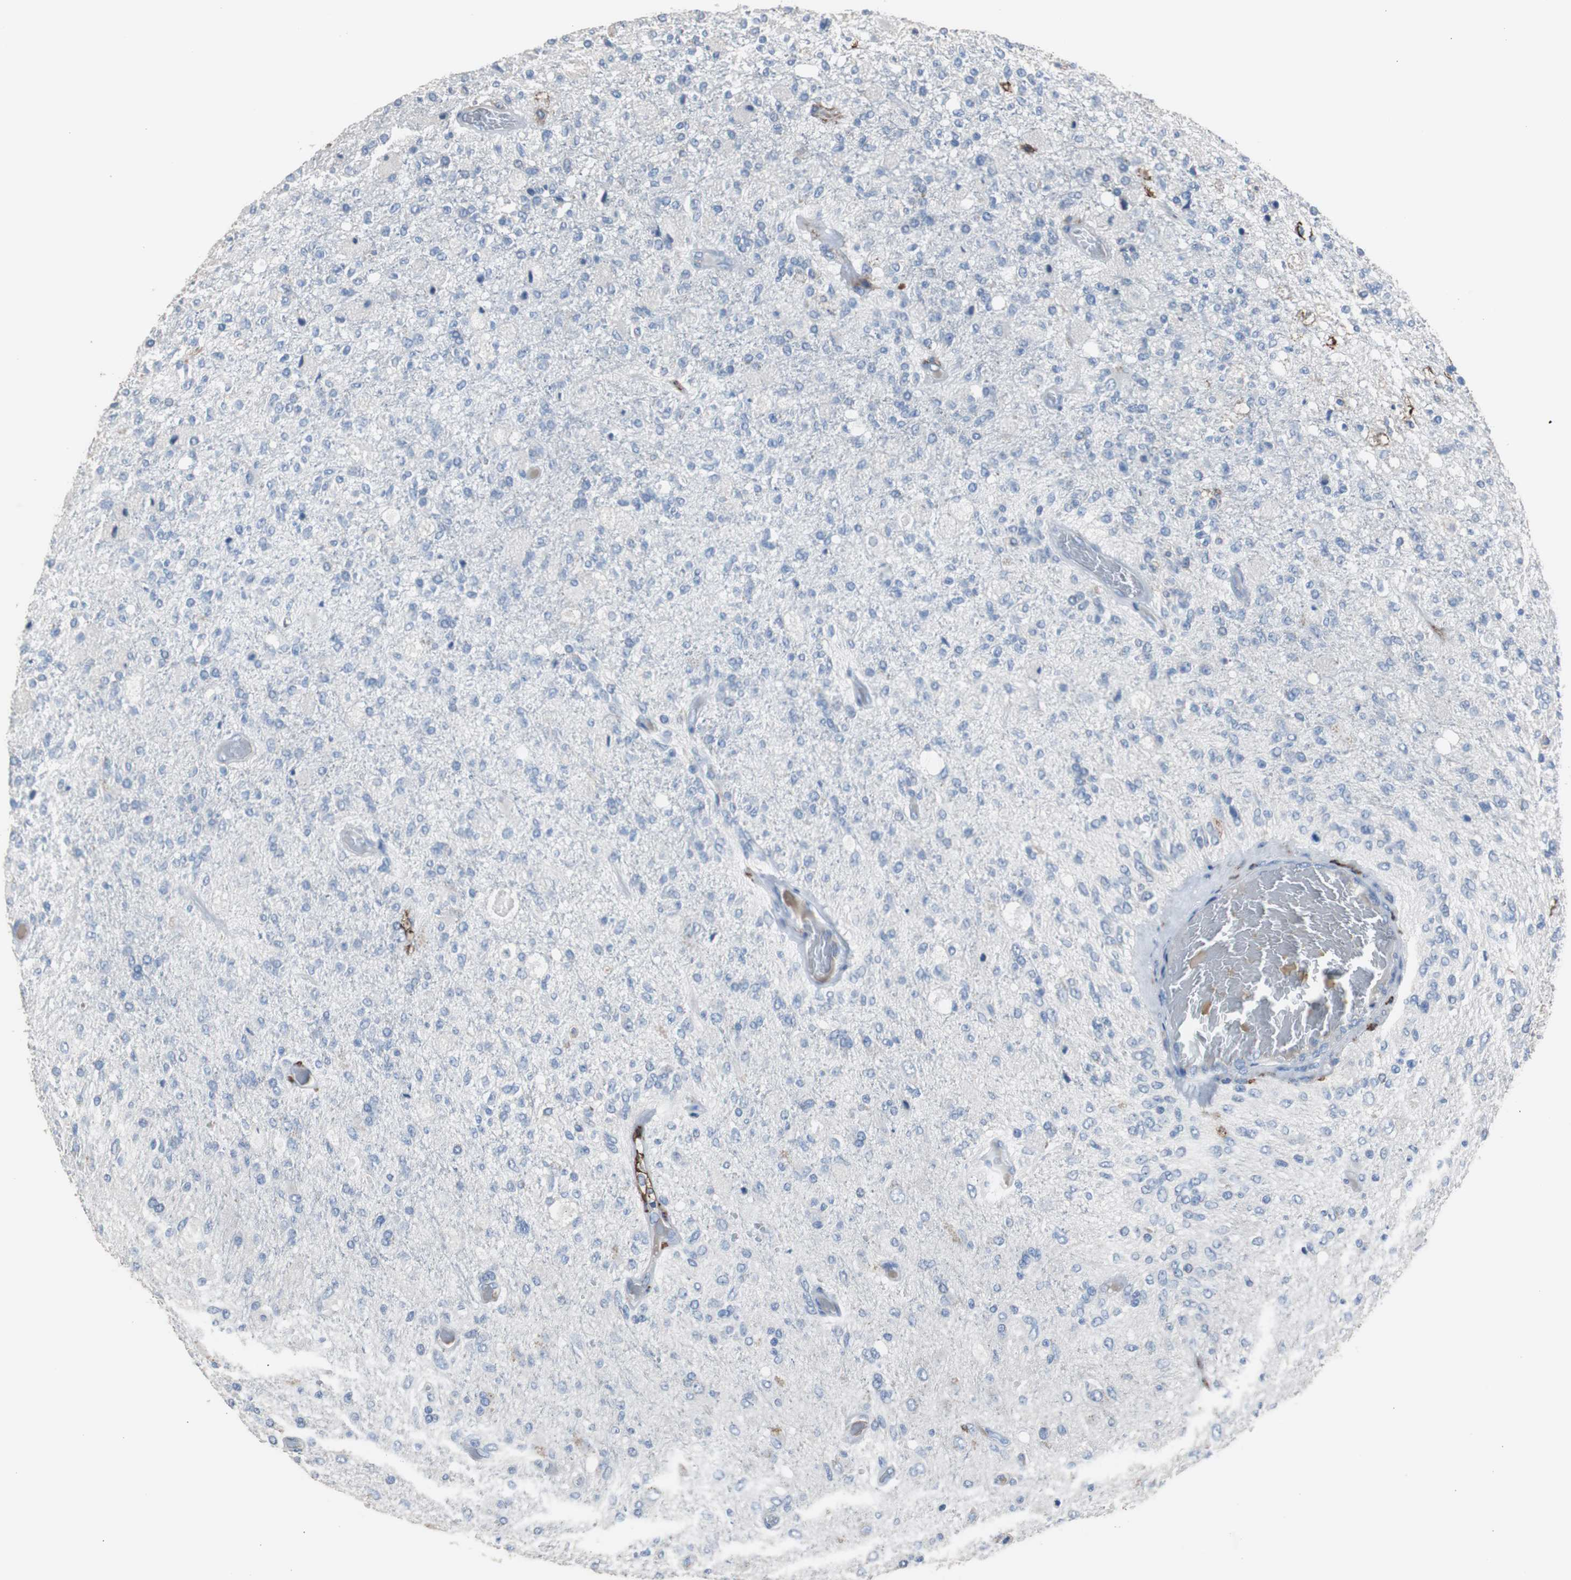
{"staining": {"intensity": "negative", "quantity": "none", "location": "none"}, "tissue": "glioma", "cell_type": "Tumor cells", "image_type": "cancer", "snomed": [{"axis": "morphology", "description": "Normal tissue, NOS"}, {"axis": "morphology", "description": "Glioma, malignant, High grade"}, {"axis": "topography", "description": "Cerebral cortex"}], "caption": "DAB (3,3'-diaminobenzidine) immunohistochemical staining of malignant glioma (high-grade) displays no significant positivity in tumor cells.", "gene": "FCGR2B", "patient": {"sex": "male", "age": 77}}